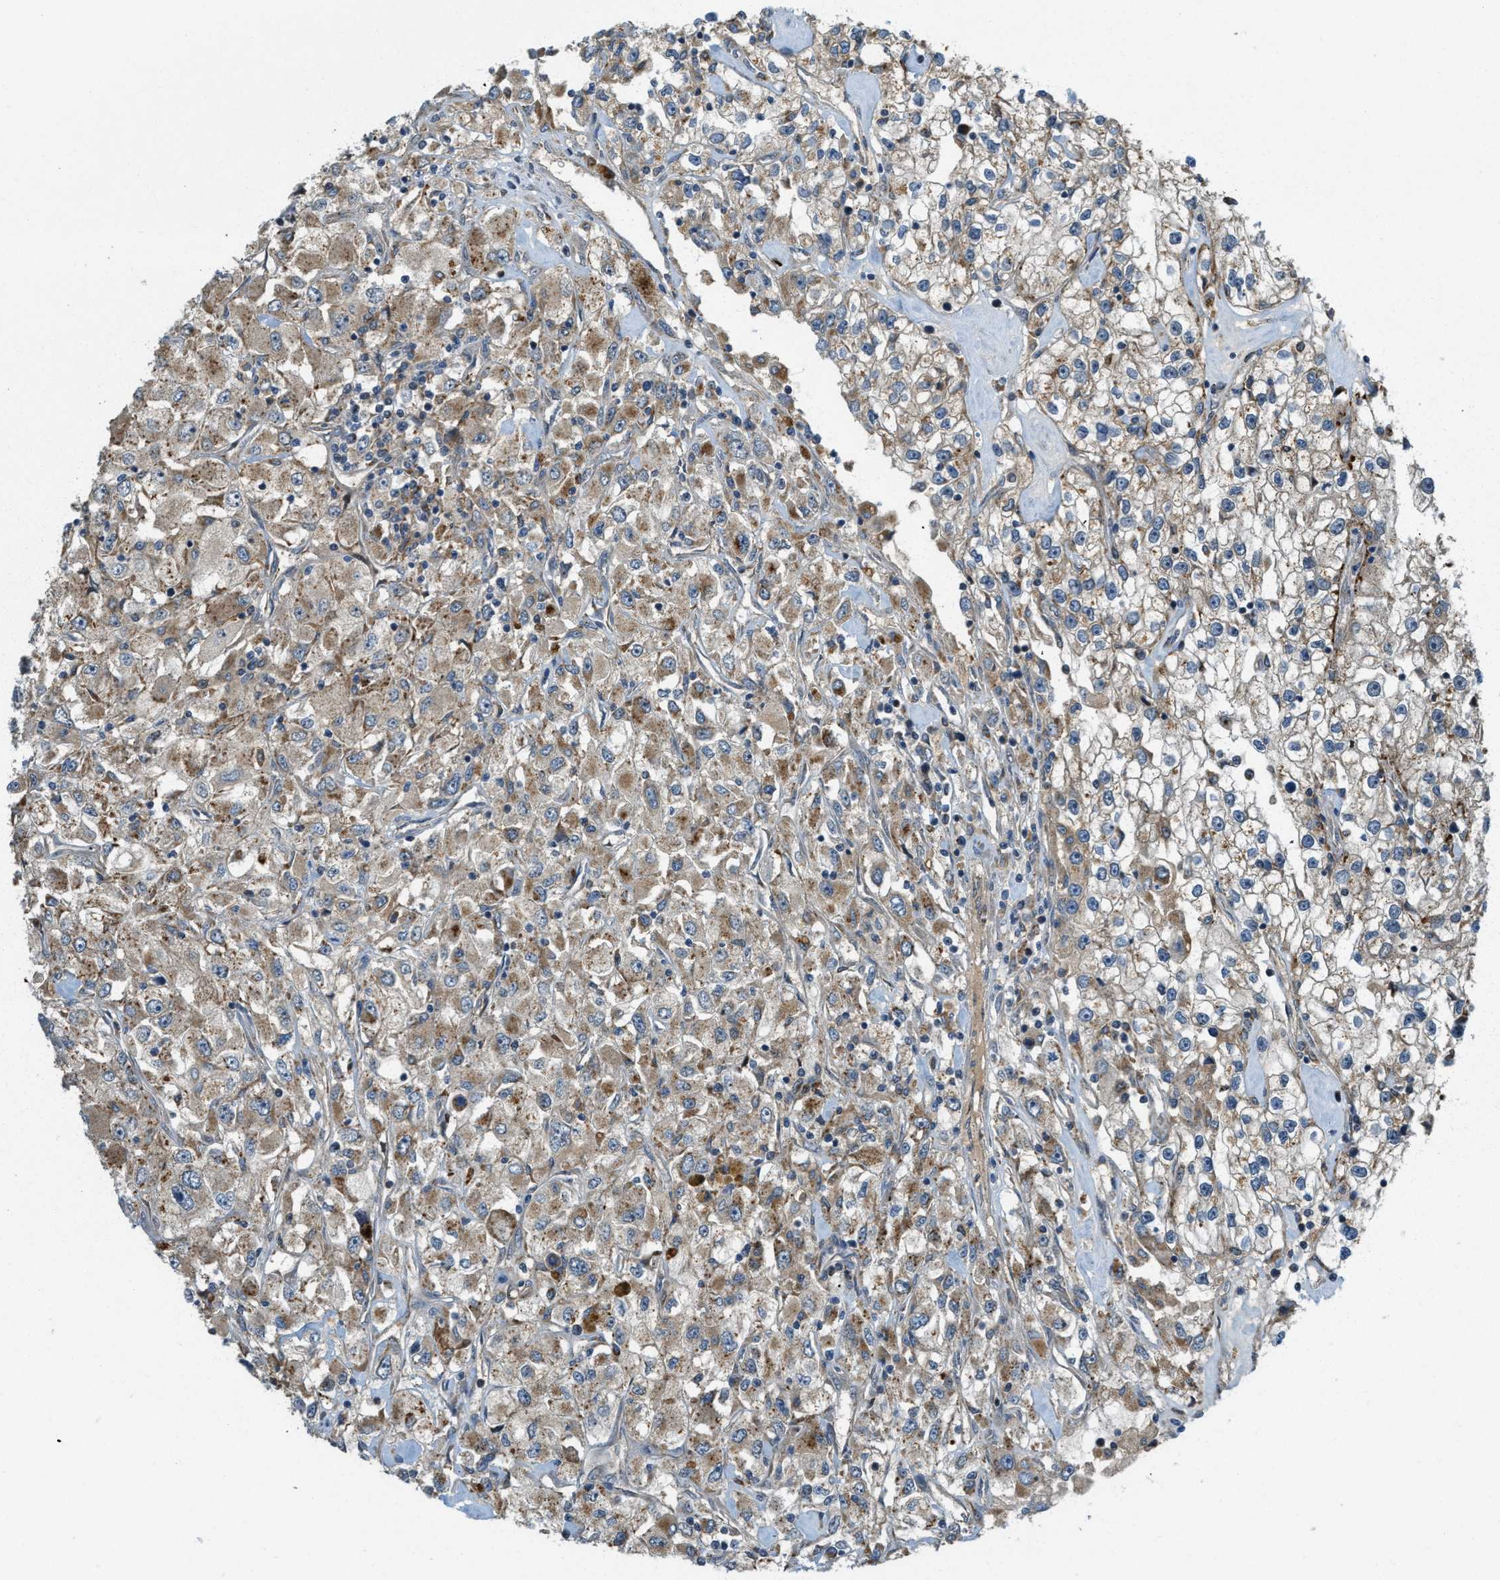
{"staining": {"intensity": "moderate", "quantity": ">75%", "location": "cytoplasmic/membranous"}, "tissue": "renal cancer", "cell_type": "Tumor cells", "image_type": "cancer", "snomed": [{"axis": "morphology", "description": "Adenocarcinoma, NOS"}, {"axis": "topography", "description": "Kidney"}], "caption": "DAB (3,3'-diaminobenzidine) immunohistochemical staining of human renal adenocarcinoma reveals moderate cytoplasmic/membranous protein staining in approximately >75% of tumor cells.", "gene": "STARD3NL", "patient": {"sex": "female", "age": 52}}